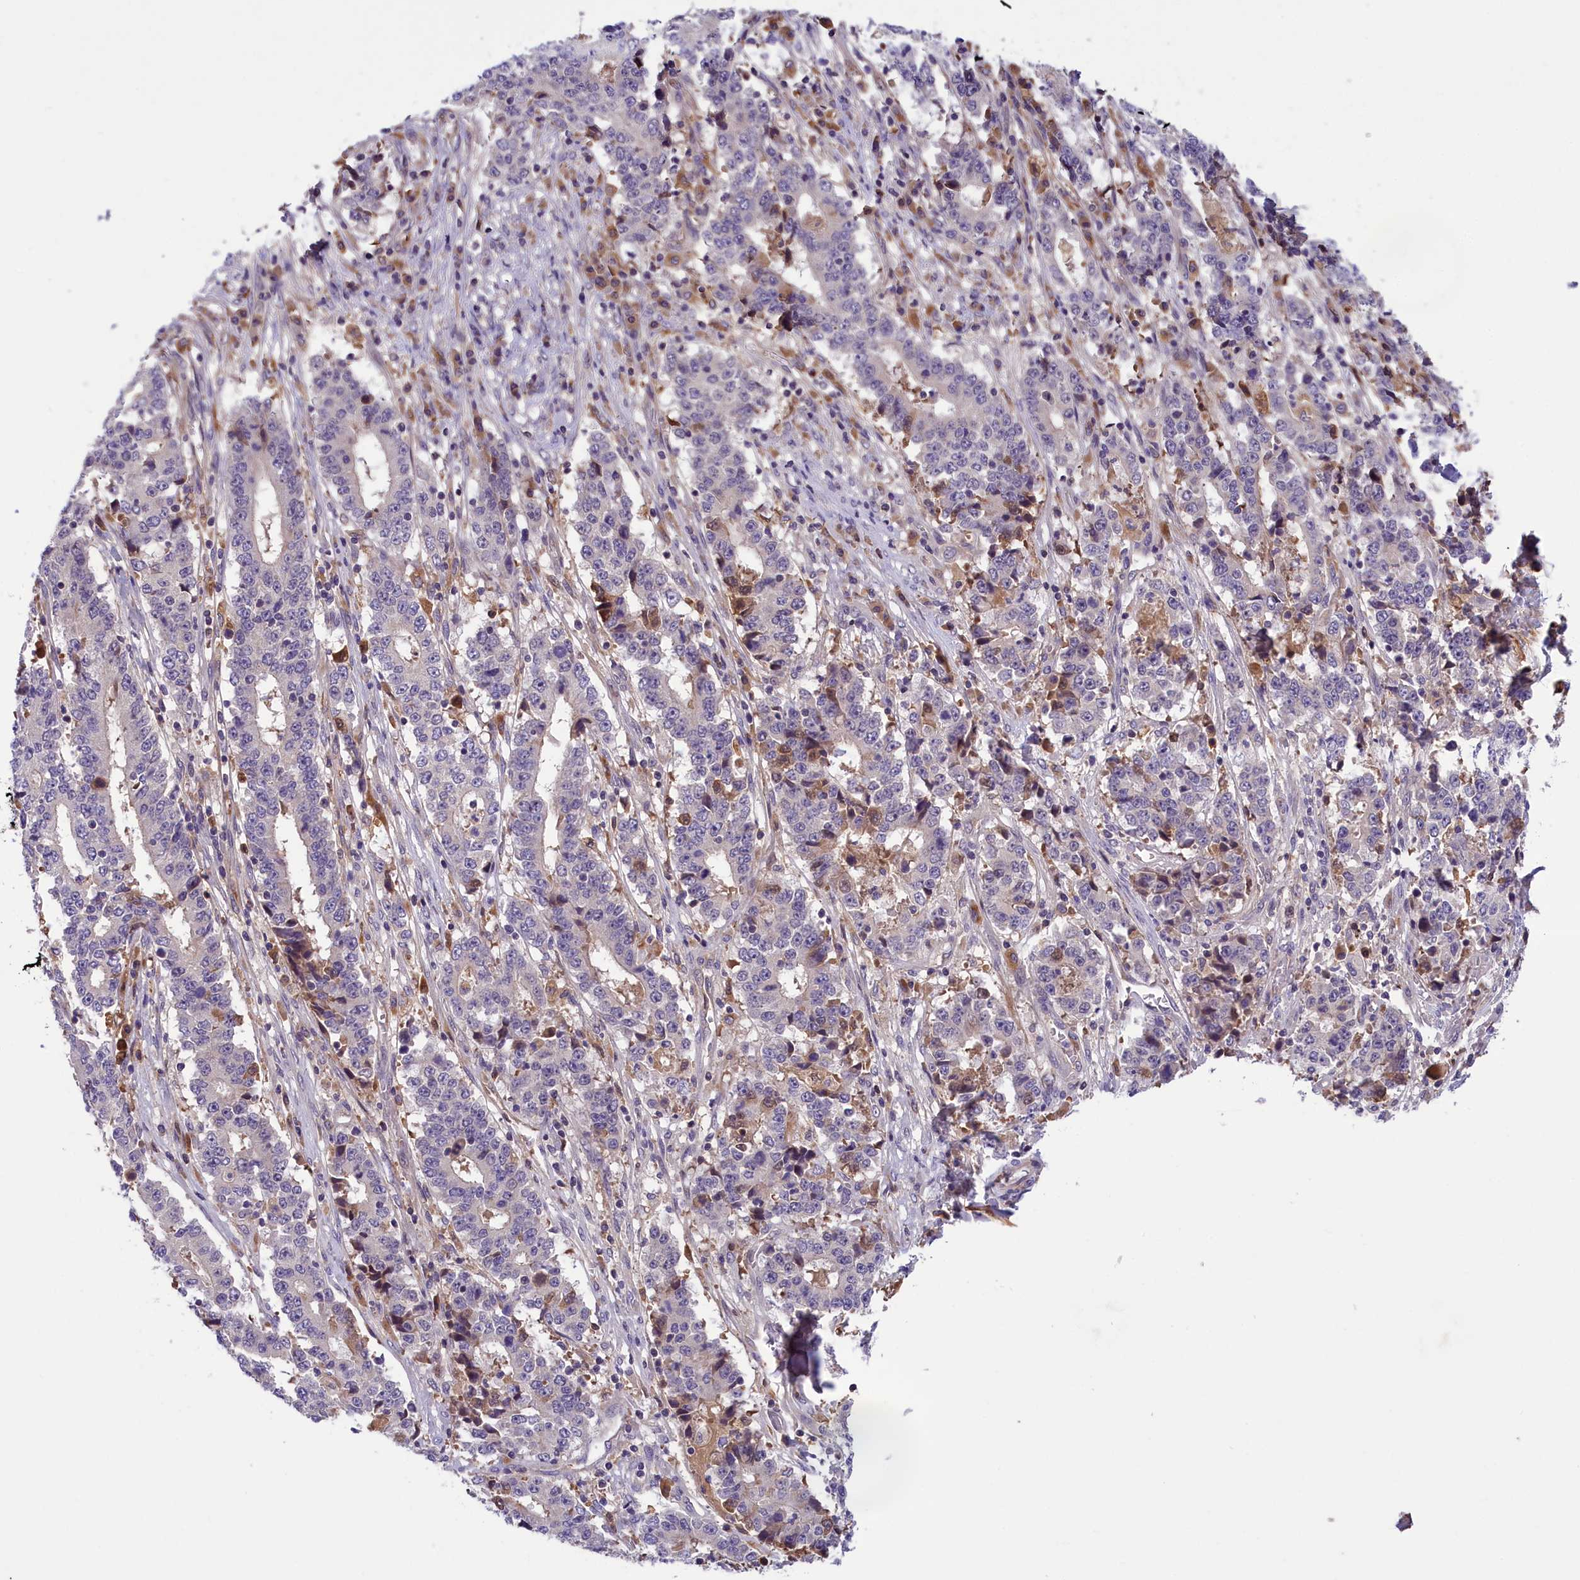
{"staining": {"intensity": "negative", "quantity": "none", "location": "none"}, "tissue": "stomach cancer", "cell_type": "Tumor cells", "image_type": "cancer", "snomed": [{"axis": "morphology", "description": "Adenocarcinoma, NOS"}, {"axis": "topography", "description": "Stomach"}], "caption": "The micrograph reveals no staining of tumor cells in stomach cancer (adenocarcinoma).", "gene": "STYX", "patient": {"sex": "male", "age": 59}}